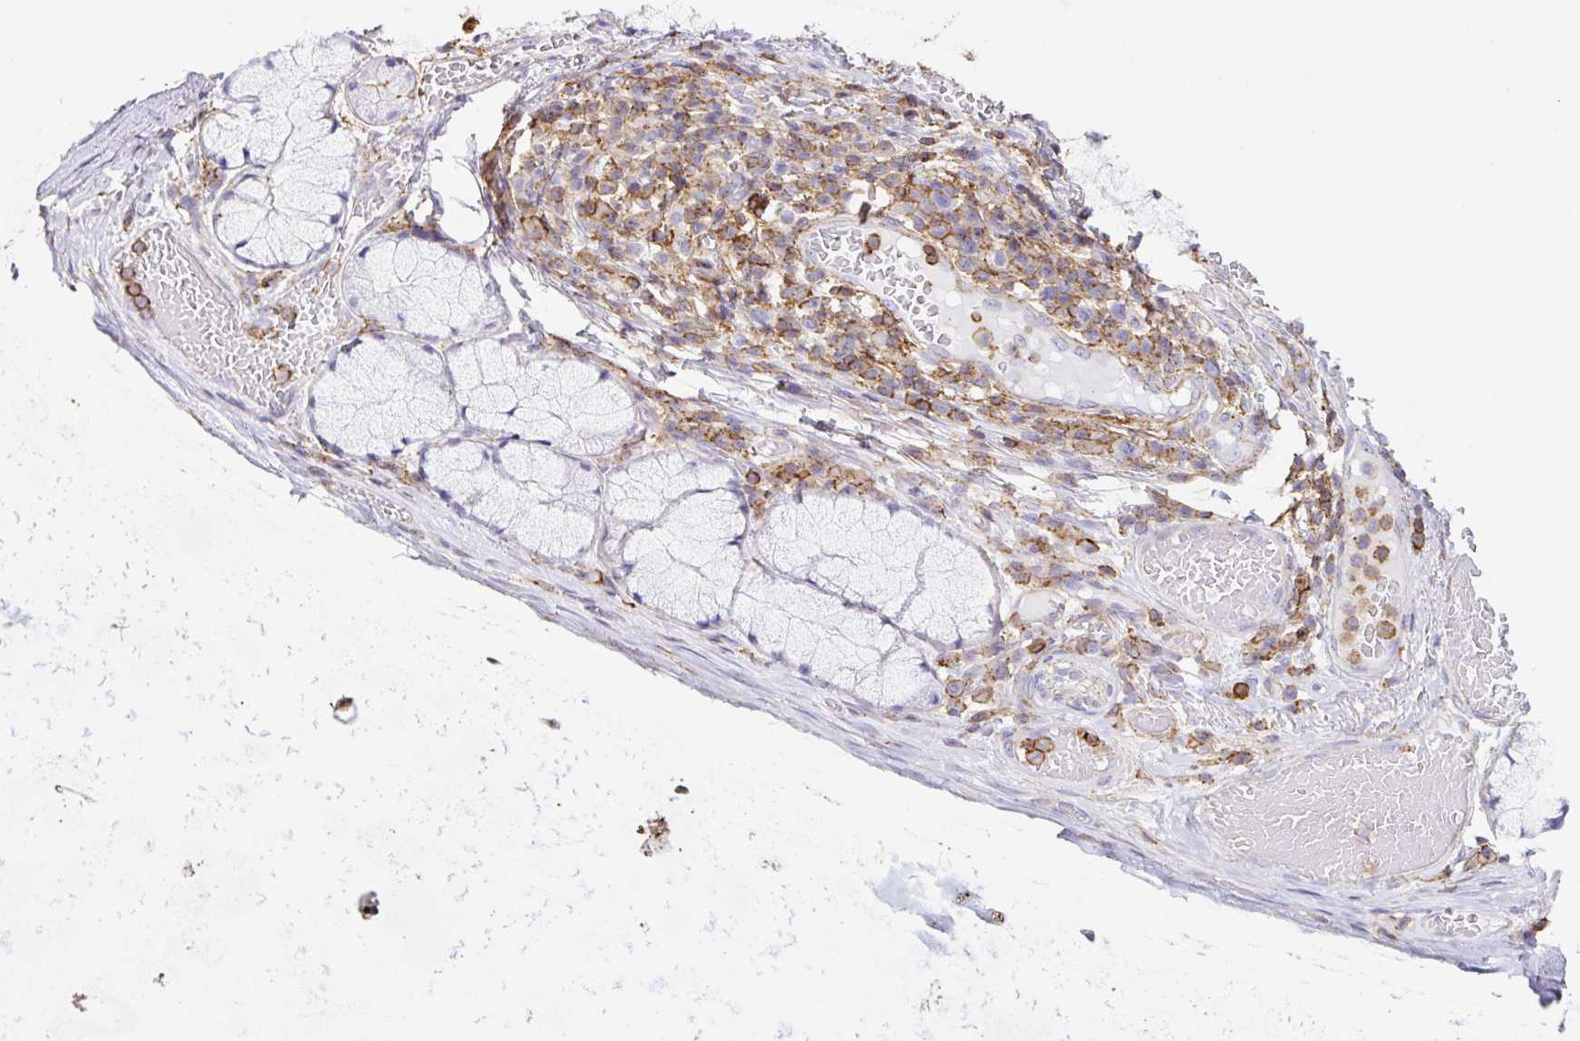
{"staining": {"intensity": "moderate", "quantity": "<25%", "location": "cytoplasmic/membranous"}, "tissue": "soft tissue", "cell_type": "Chondrocytes", "image_type": "normal", "snomed": [{"axis": "morphology", "description": "Normal tissue, NOS"}, {"axis": "topography", "description": "Cartilage tissue"}, {"axis": "topography", "description": "Bronchus"}], "caption": "Soft tissue was stained to show a protein in brown. There is low levels of moderate cytoplasmic/membranous expression in about <25% of chondrocytes. The protein is stained brown, and the nuclei are stained in blue (DAB (3,3'-diaminobenzidine) IHC with brightfield microscopy, high magnification).", "gene": "MTTP", "patient": {"sex": "male", "age": 56}}